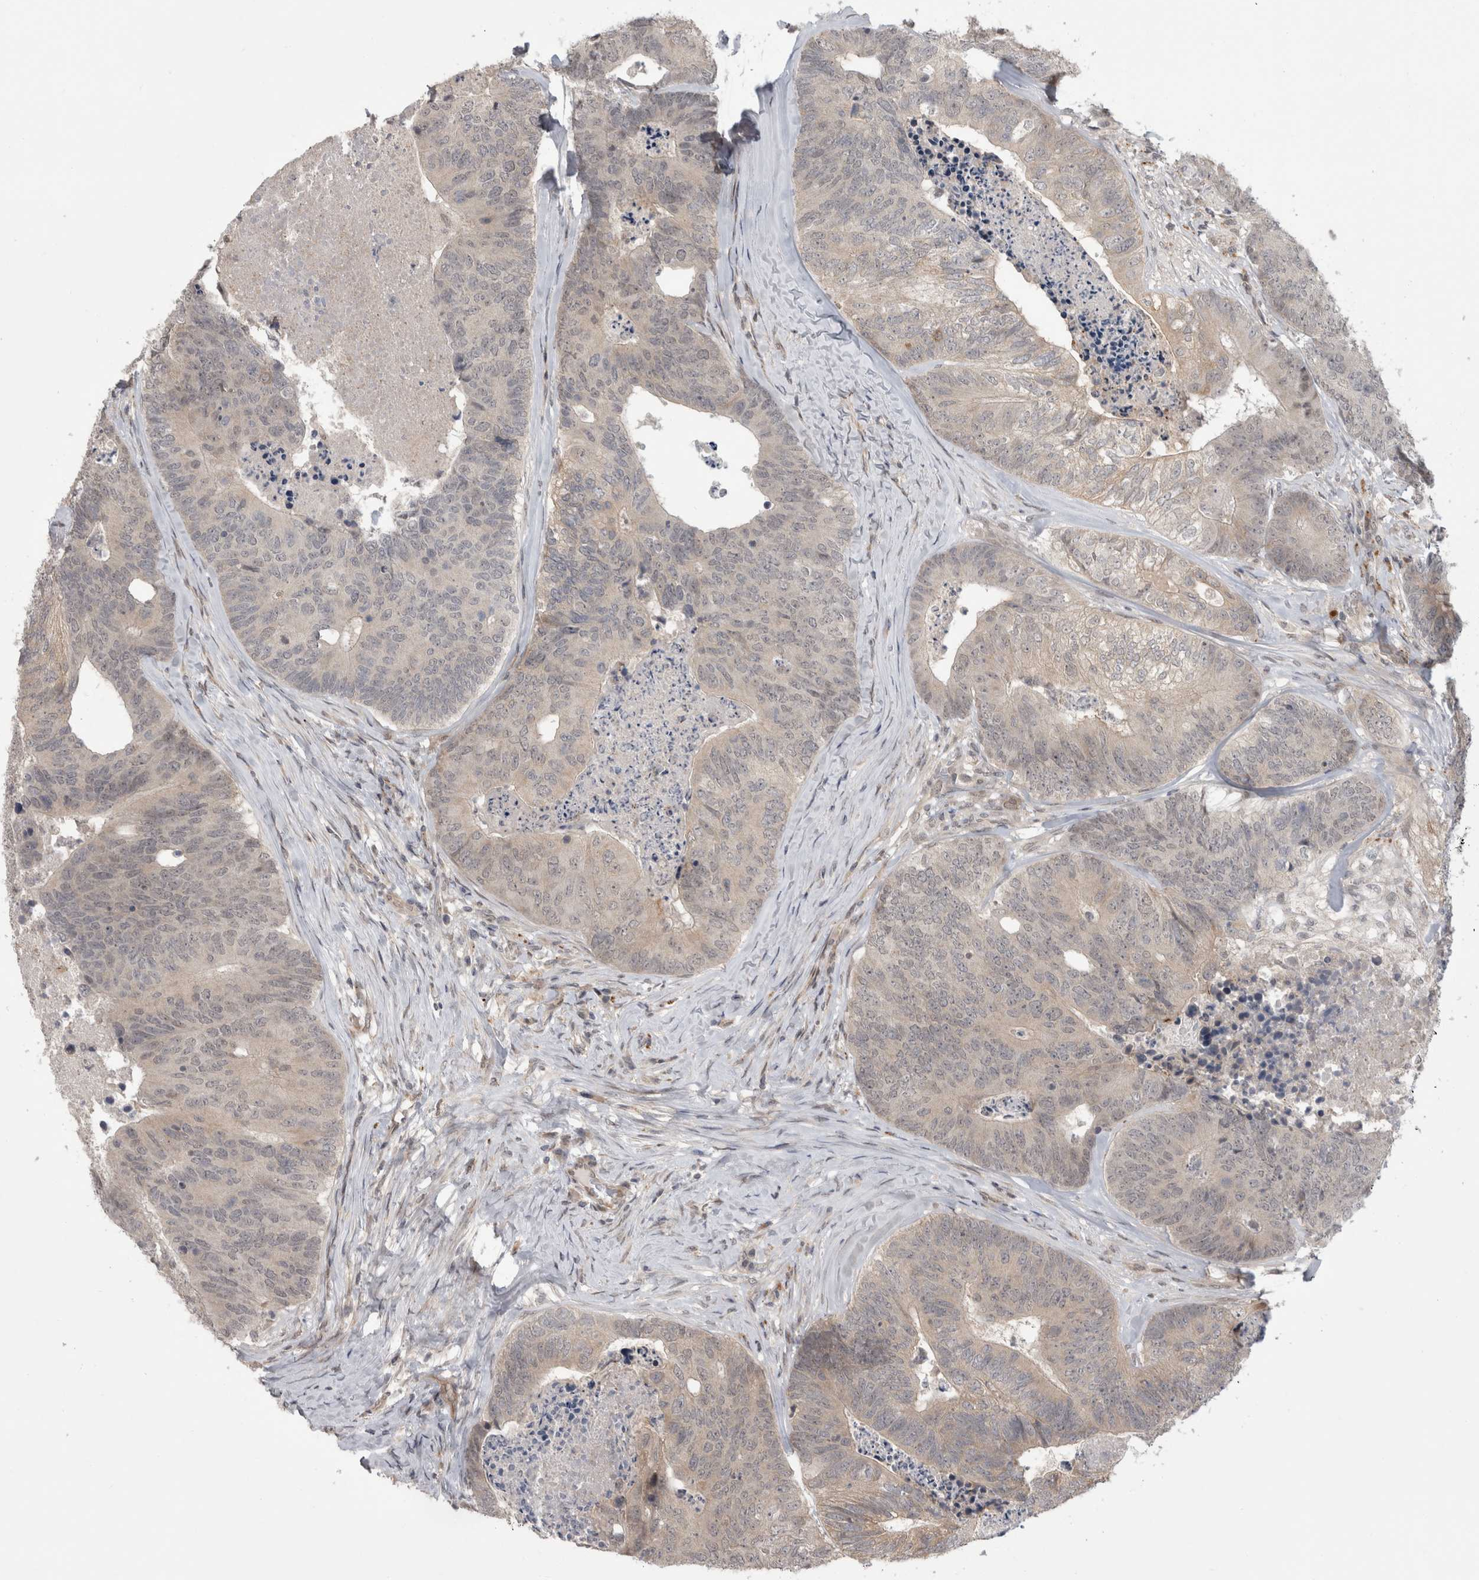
{"staining": {"intensity": "negative", "quantity": "none", "location": "none"}, "tissue": "colorectal cancer", "cell_type": "Tumor cells", "image_type": "cancer", "snomed": [{"axis": "morphology", "description": "Adenocarcinoma, NOS"}, {"axis": "topography", "description": "Colon"}], "caption": "Colorectal cancer stained for a protein using immunohistochemistry reveals no expression tumor cells.", "gene": "MTBP", "patient": {"sex": "female", "age": 67}}